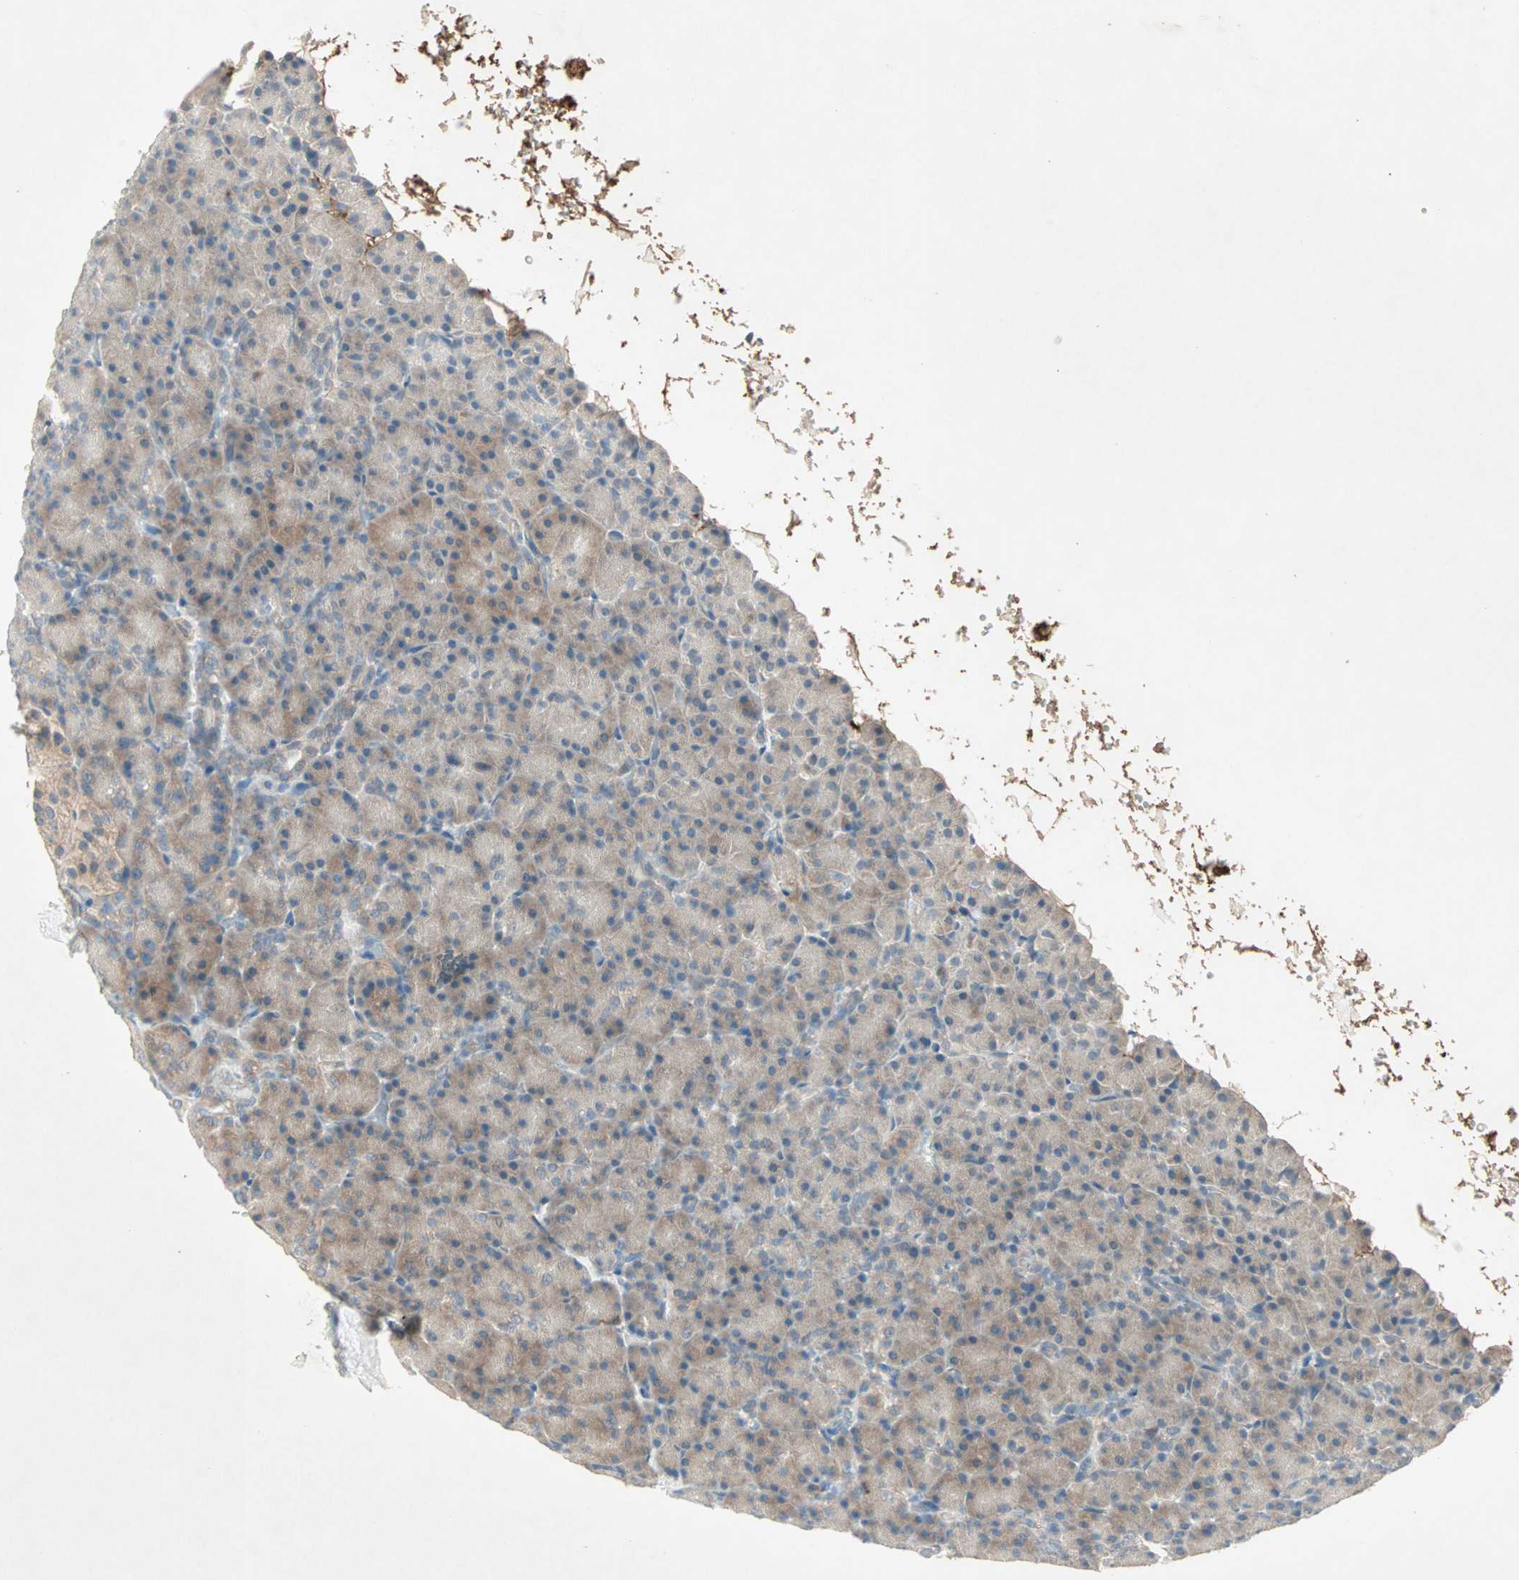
{"staining": {"intensity": "weak", "quantity": ">75%", "location": "cytoplasmic/membranous"}, "tissue": "pancreas", "cell_type": "Exocrine glandular cells", "image_type": "normal", "snomed": [{"axis": "morphology", "description": "Normal tissue, NOS"}, {"axis": "topography", "description": "Pancreas"}], "caption": "Human pancreas stained for a protein (brown) shows weak cytoplasmic/membranous positive staining in approximately >75% of exocrine glandular cells.", "gene": "TEC", "patient": {"sex": "female", "age": 43}}